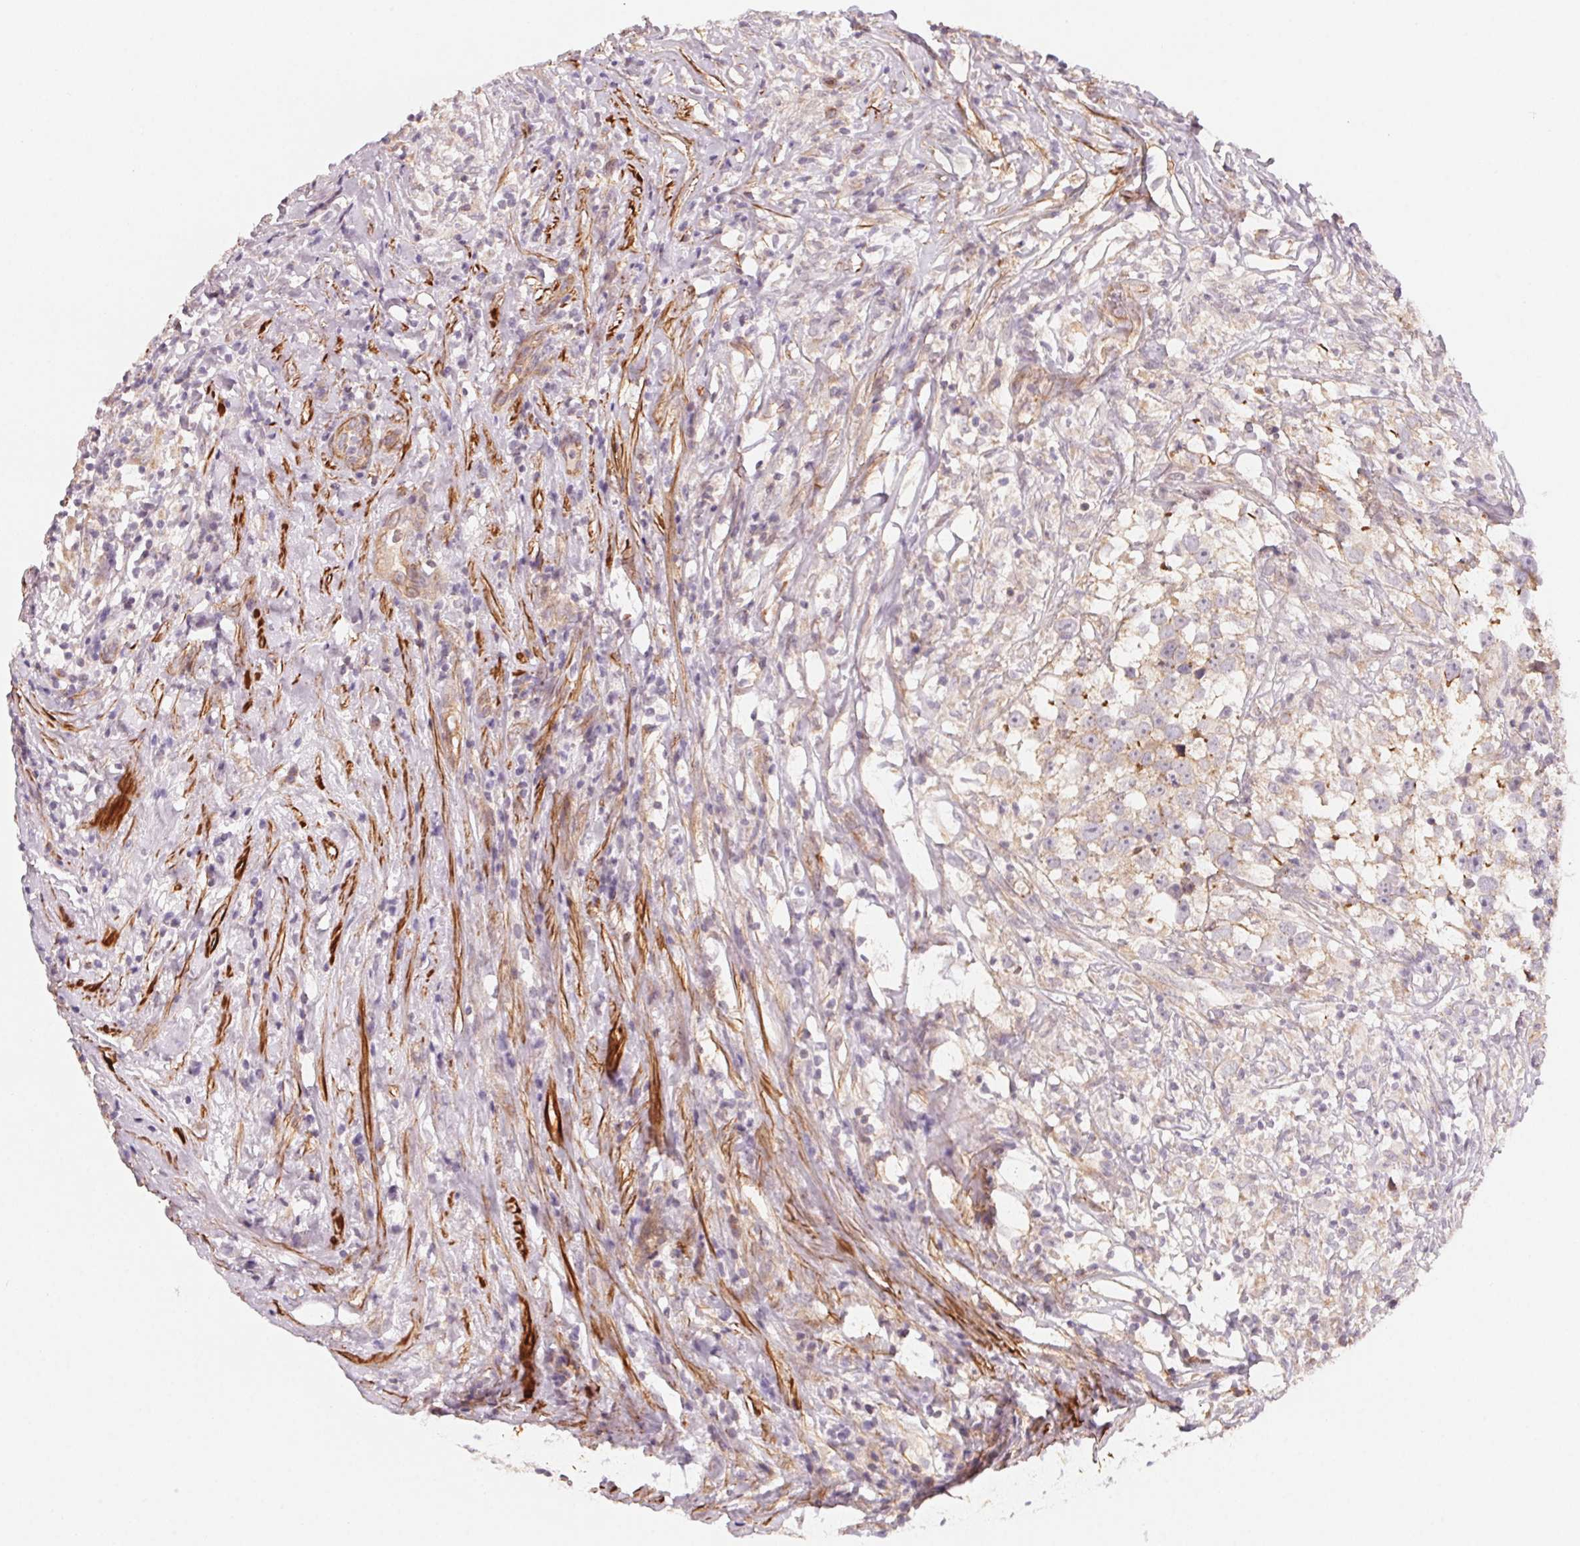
{"staining": {"intensity": "moderate", "quantity": "<25%", "location": "cytoplasmic/membranous"}, "tissue": "testis cancer", "cell_type": "Tumor cells", "image_type": "cancer", "snomed": [{"axis": "morphology", "description": "Seminoma, NOS"}, {"axis": "topography", "description": "Testis"}], "caption": "The histopathology image reveals staining of testis seminoma, revealing moderate cytoplasmic/membranous protein staining (brown color) within tumor cells.", "gene": "CCDC112", "patient": {"sex": "male", "age": 46}}